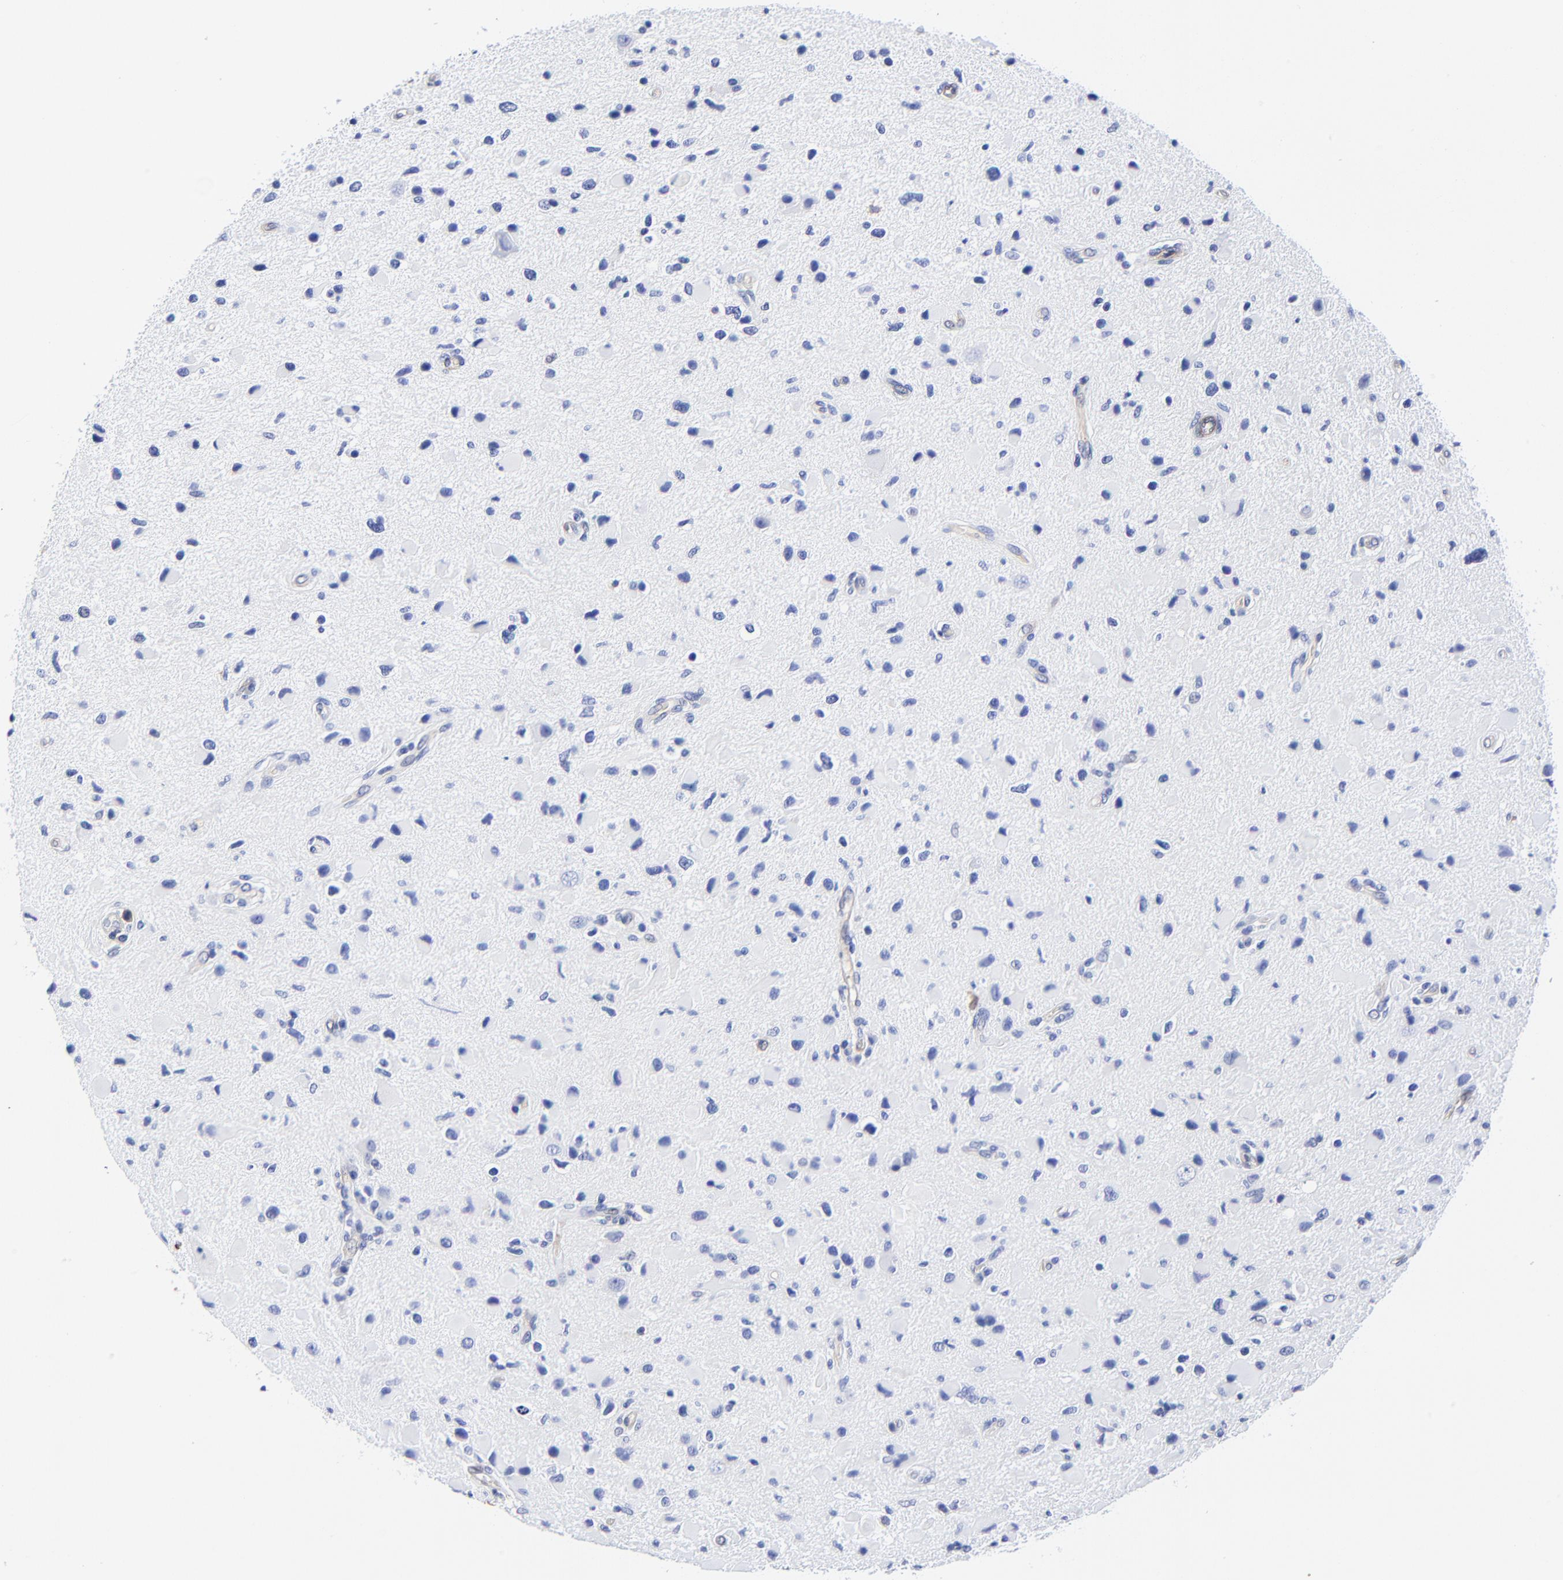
{"staining": {"intensity": "negative", "quantity": "none", "location": "none"}, "tissue": "glioma", "cell_type": "Tumor cells", "image_type": "cancer", "snomed": [{"axis": "morphology", "description": "Glioma, malignant, Low grade"}, {"axis": "topography", "description": "Brain"}], "caption": "This is a photomicrograph of immunohistochemistry (IHC) staining of glioma, which shows no expression in tumor cells.", "gene": "TAGLN2", "patient": {"sex": "female", "age": 32}}